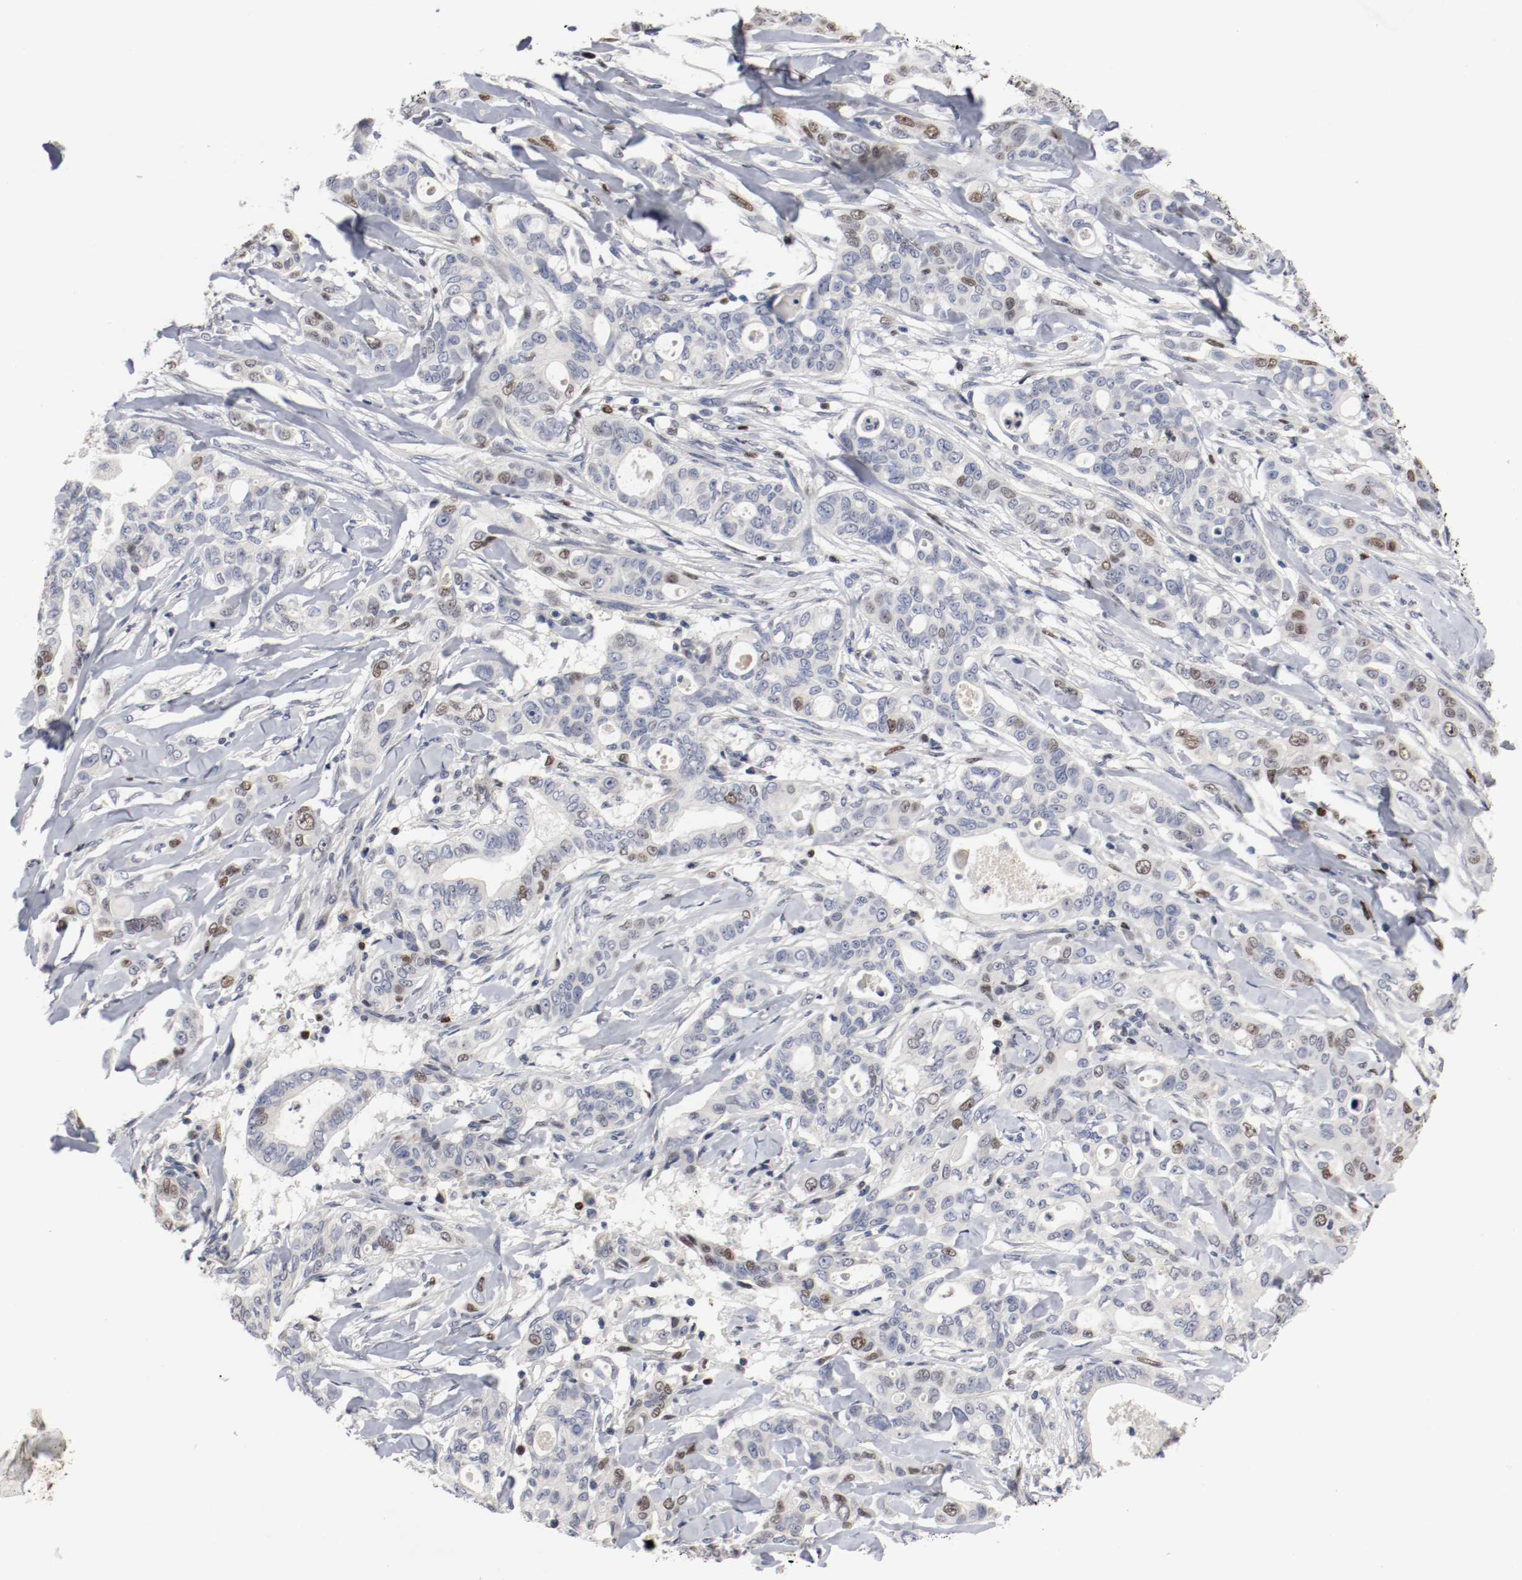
{"staining": {"intensity": "weak", "quantity": "<25%", "location": "nuclear"}, "tissue": "liver cancer", "cell_type": "Tumor cells", "image_type": "cancer", "snomed": [{"axis": "morphology", "description": "Cholangiocarcinoma"}, {"axis": "topography", "description": "Liver"}], "caption": "Tumor cells are negative for protein expression in human liver cancer.", "gene": "MCM6", "patient": {"sex": "female", "age": 67}}